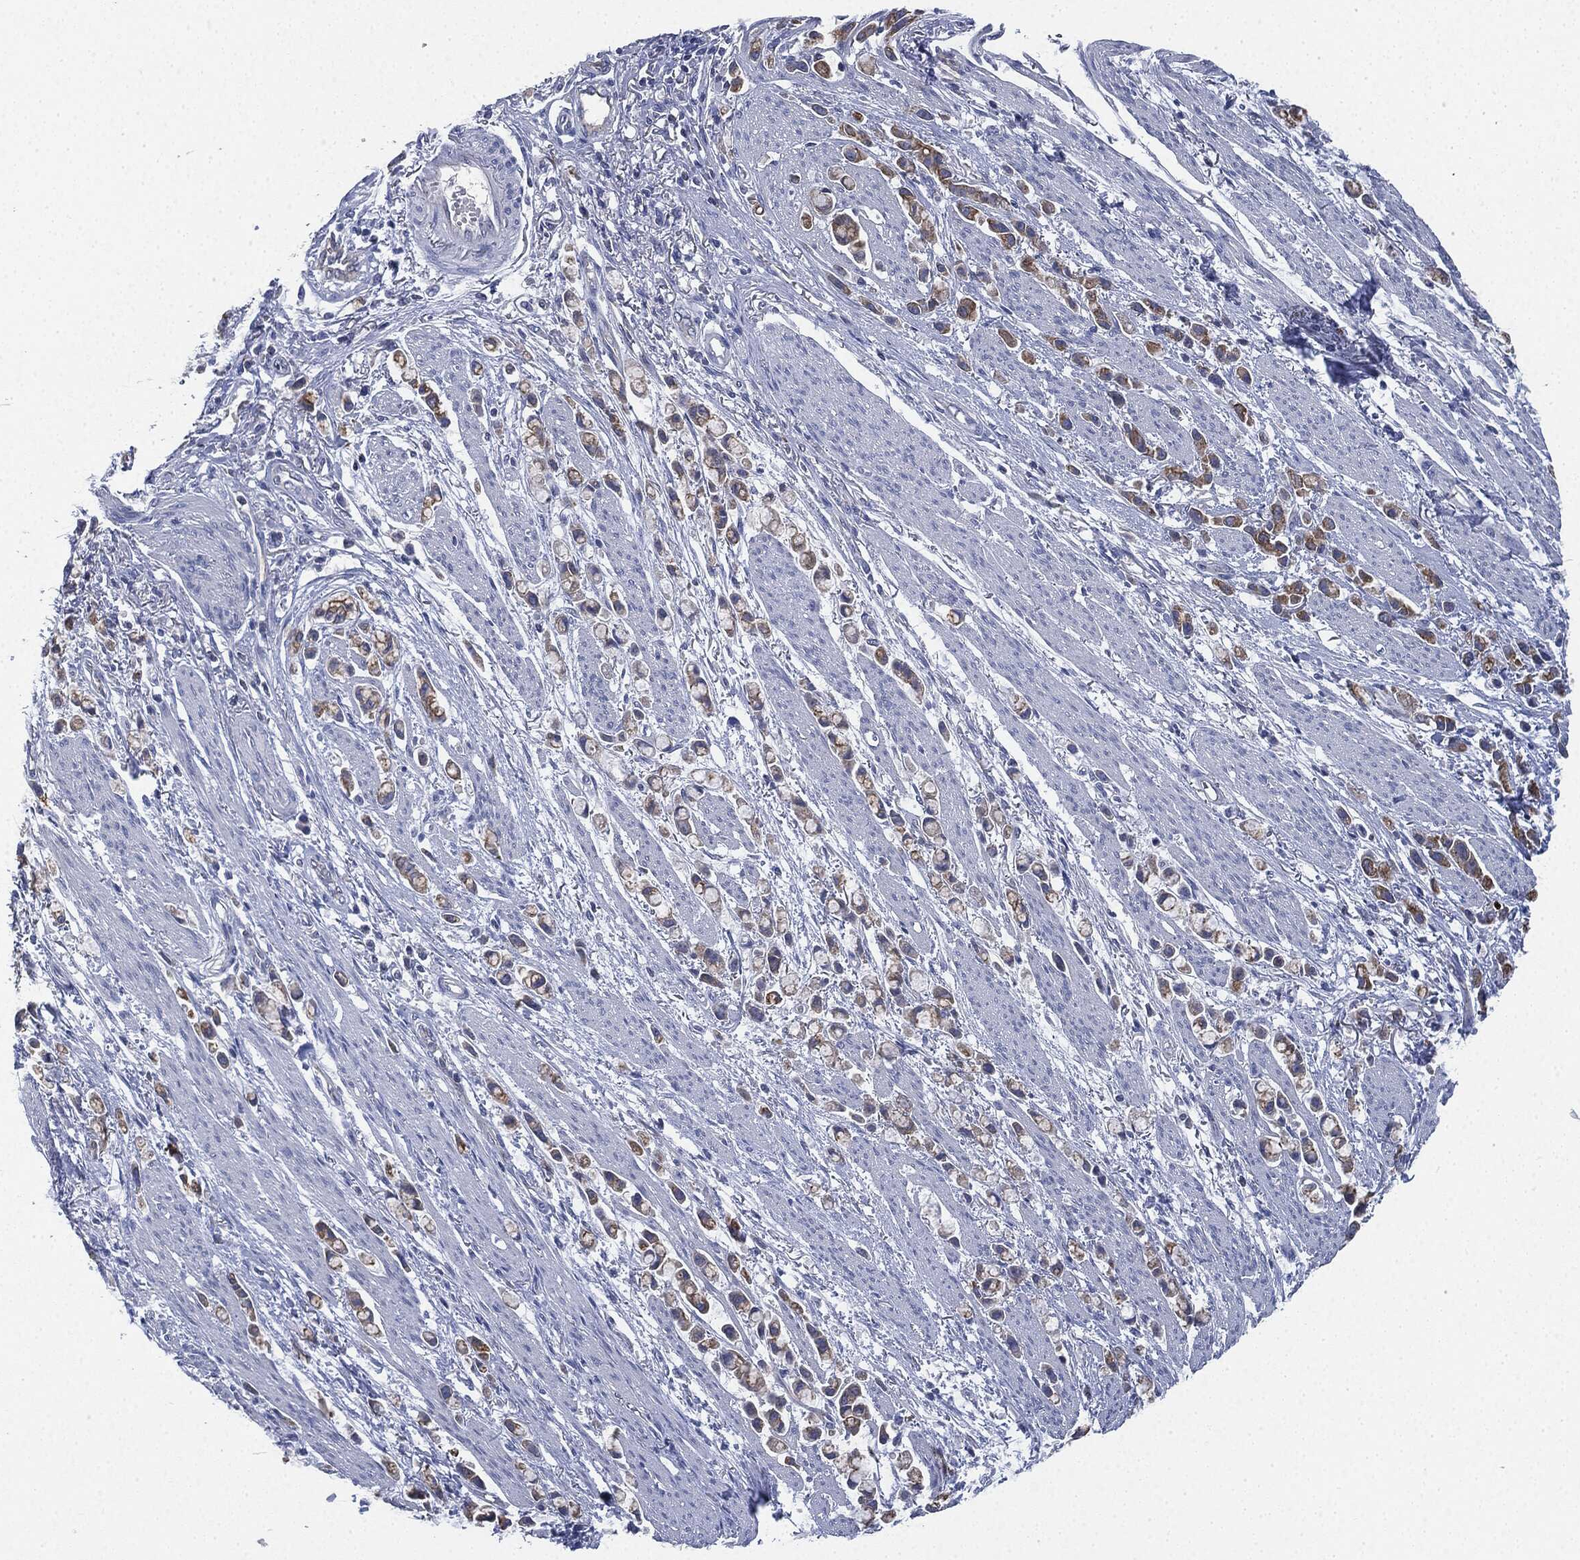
{"staining": {"intensity": "moderate", "quantity": "25%-75%", "location": "cytoplasmic/membranous"}, "tissue": "stomach cancer", "cell_type": "Tumor cells", "image_type": "cancer", "snomed": [{"axis": "morphology", "description": "Adenocarcinoma, NOS"}, {"axis": "topography", "description": "Stomach"}], "caption": "Approximately 25%-75% of tumor cells in stomach adenocarcinoma display moderate cytoplasmic/membranous protein staining as visualized by brown immunohistochemical staining.", "gene": "SHROOM2", "patient": {"sex": "female", "age": 81}}